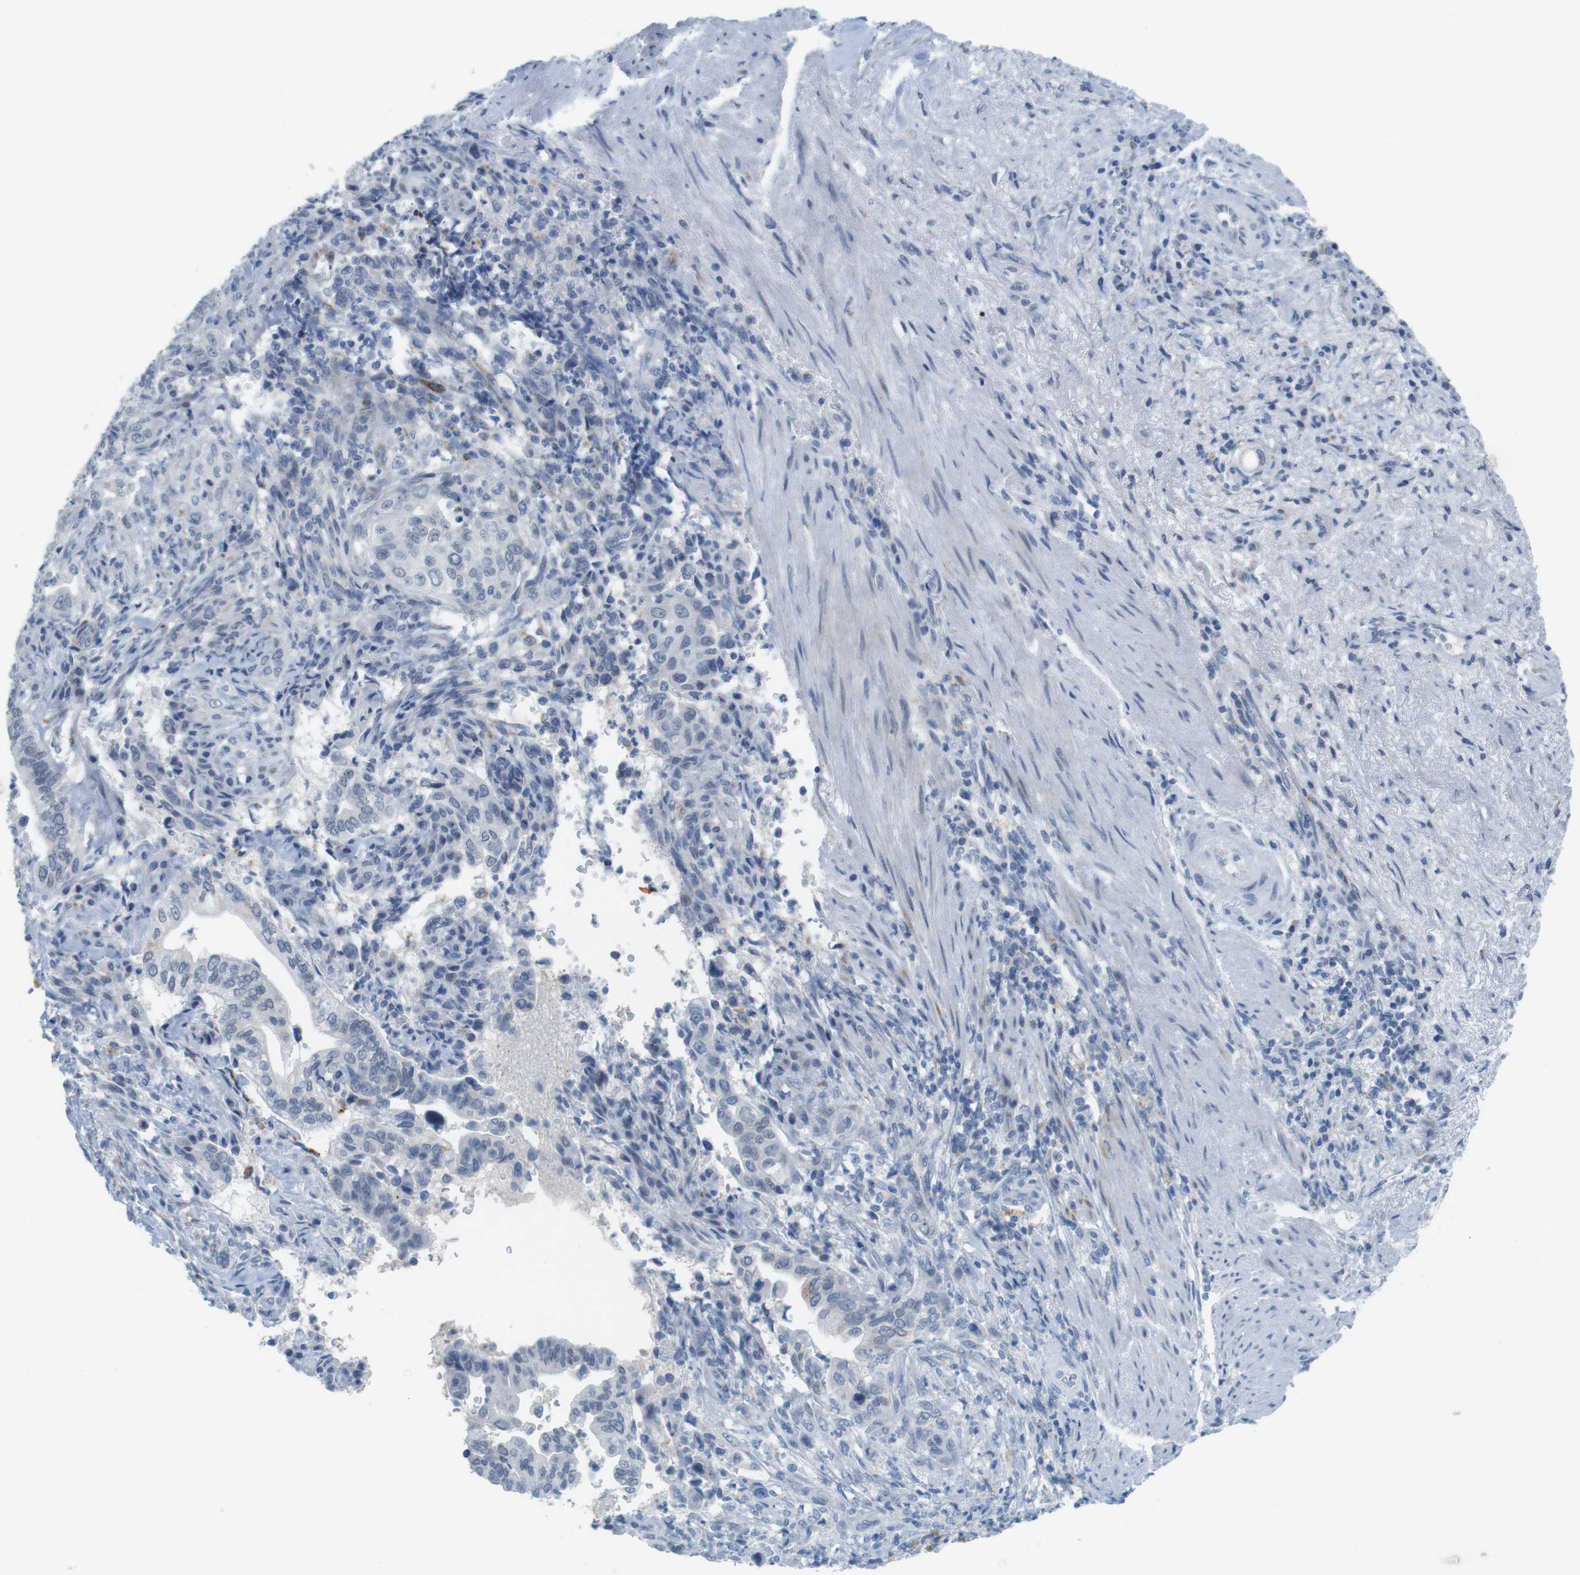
{"staining": {"intensity": "negative", "quantity": "none", "location": "none"}, "tissue": "liver cancer", "cell_type": "Tumor cells", "image_type": "cancer", "snomed": [{"axis": "morphology", "description": "Cholangiocarcinoma"}, {"axis": "topography", "description": "Liver"}], "caption": "A high-resolution image shows IHC staining of liver cholangiocarcinoma, which demonstrates no significant staining in tumor cells.", "gene": "YIPF1", "patient": {"sex": "female", "age": 67}}